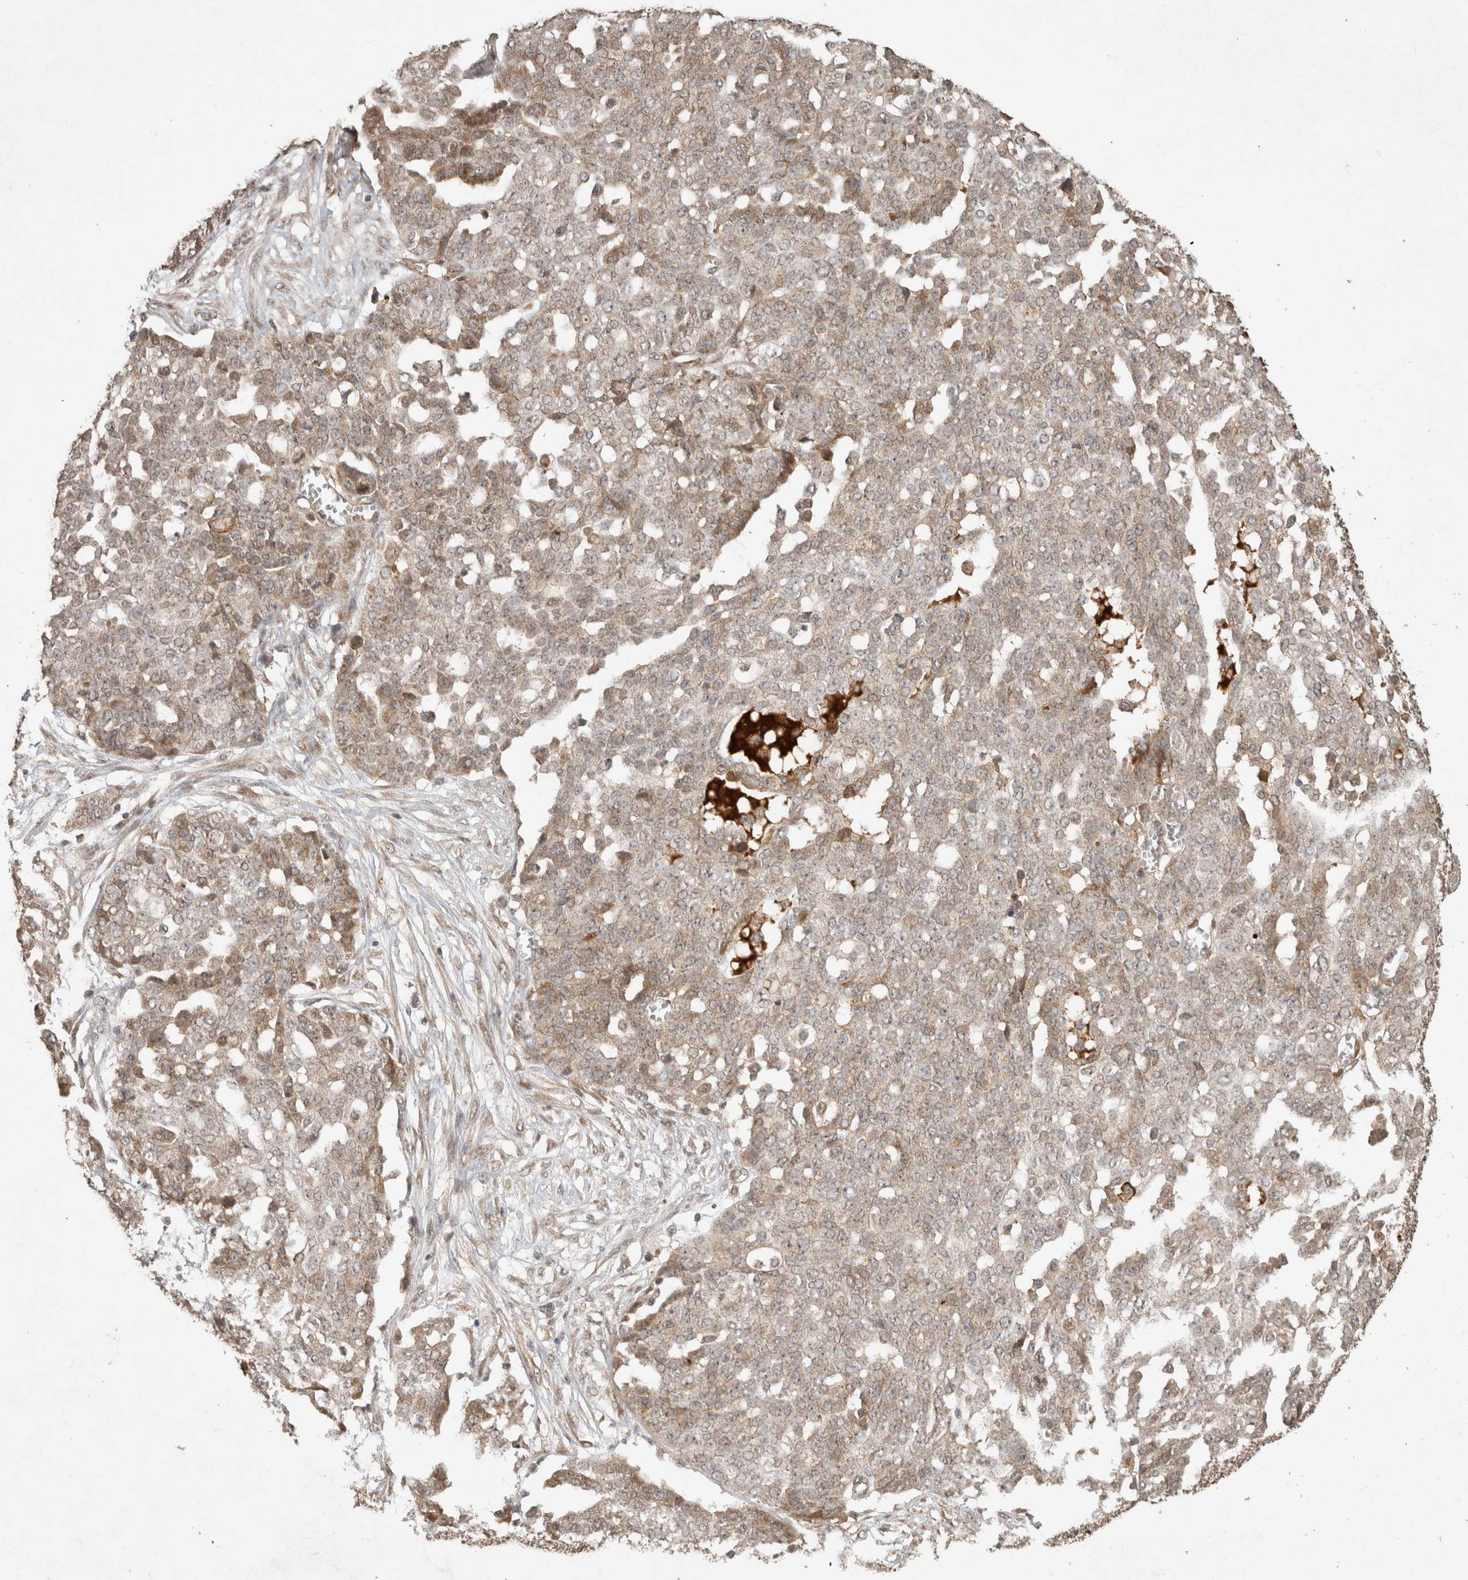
{"staining": {"intensity": "weak", "quantity": "25%-75%", "location": "cytoplasmic/membranous"}, "tissue": "ovarian cancer", "cell_type": "Tumor cells", "image_type": "cancer", "snomed": [{"axis": "morphology", "description": "Cystadenocarcinoma, serous, NOS"}, {"axis": "topography", "description": "Soft tissue"}, {"axis": "topography", "description": "Ovary"}], "caption": "IHC photomicrograph of neoplastic tissue: human serous cystadenocarcinoma (ovarian) stained using IHC shows low levels of weak protein expression localized specifically in the cytoplasmic/membranous of tumor cells, appearing as a cytoplasmic/membranous brown color.", "gene": "FAM3A", "patient": {"sex": "female", "age": 57}}